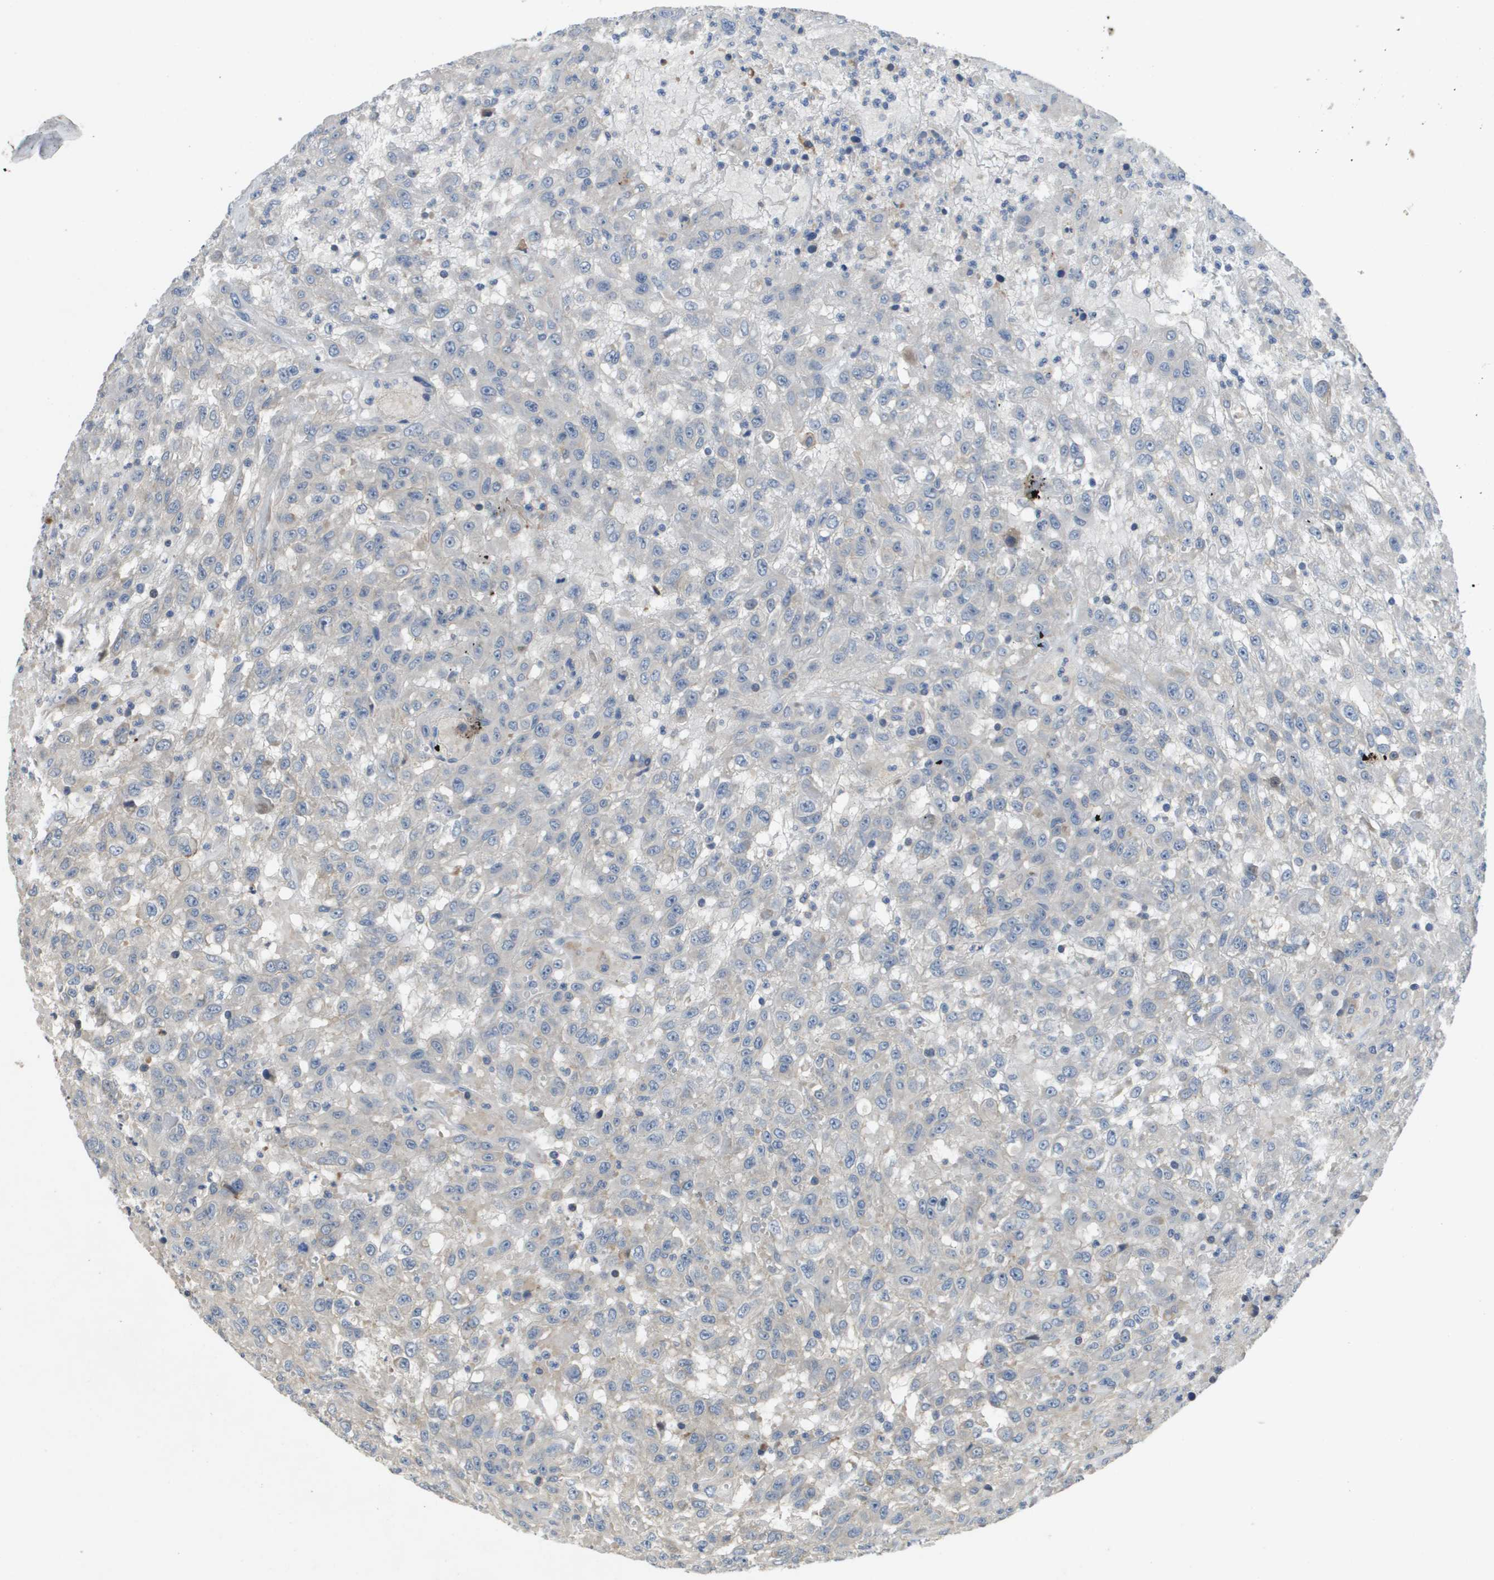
{"staining": {"intensity": "negative", "quantity": "none", "location": "none"}, "tissue": "urothelial cancer", "cell_type": "Tumor cells", "image_type": "cancer", "snomed": [{"axis": "morphology", "description": "Urothelial carcinoma, High grade"}, {"axis": "topography", "description": "Urinary bladder"}], "caption": "Tumor cells are negative for brown protein staining in urothelial carcinoma (high-grade).", "gene": "SCN4B", "patient": {"sex": "male", "age": 46}}